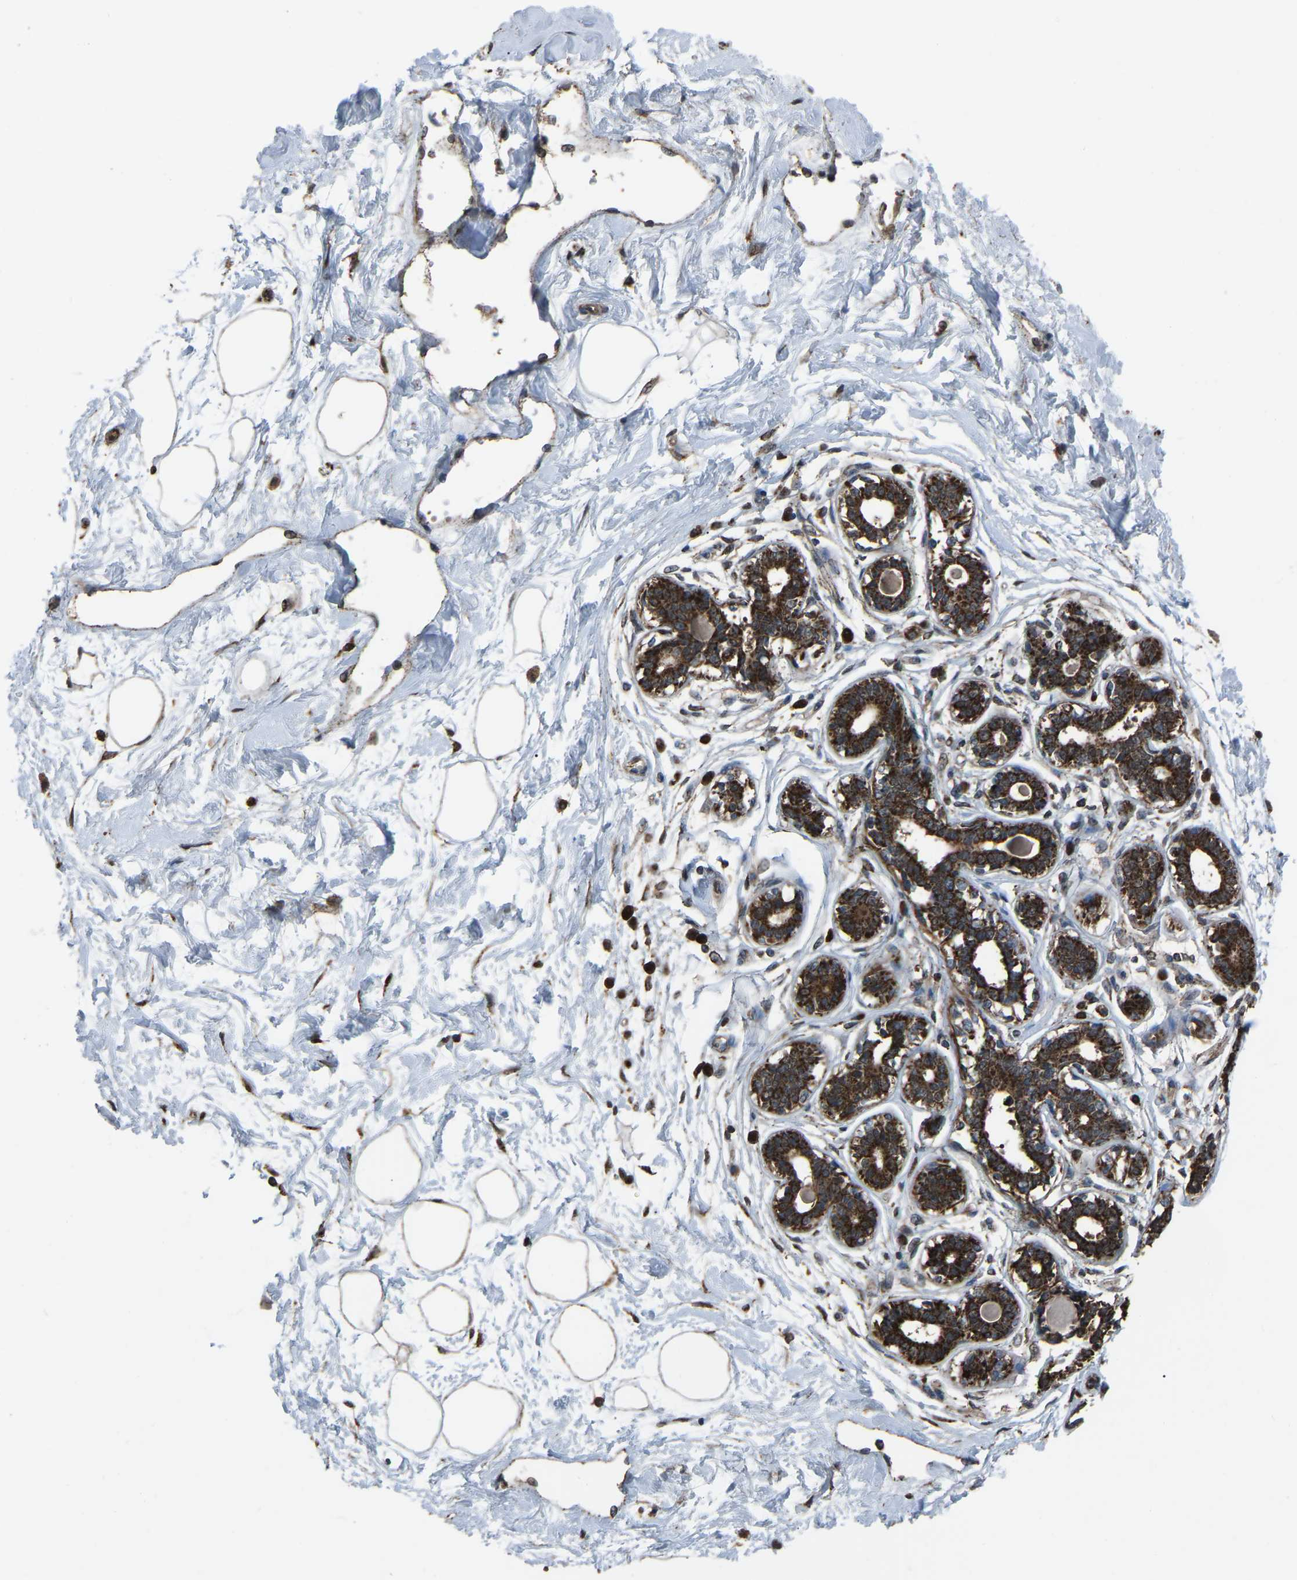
{"staining": {"intensity": "moderate", "quantity": ">75%", "location": "cytoplasmic/membranous"}, "tissue": "breast", "cell_type": "Adipocytes", "image_type": "normal", "snomed": [{"axis": "morphology", "description": "Normal tissue, NOS"}, {"axis": "topography", "description": "Breast"}], "caption": "Immunohistochemistry (IHC) image of unremarkable breast stained for a protein (brown), which demonstrates medium levels of moderate cytoplasmic/membranous expression in approximately >75% of adipocytes.", "gene": "AKR1A1", "patient": {"sex": "female", "age": 45}}